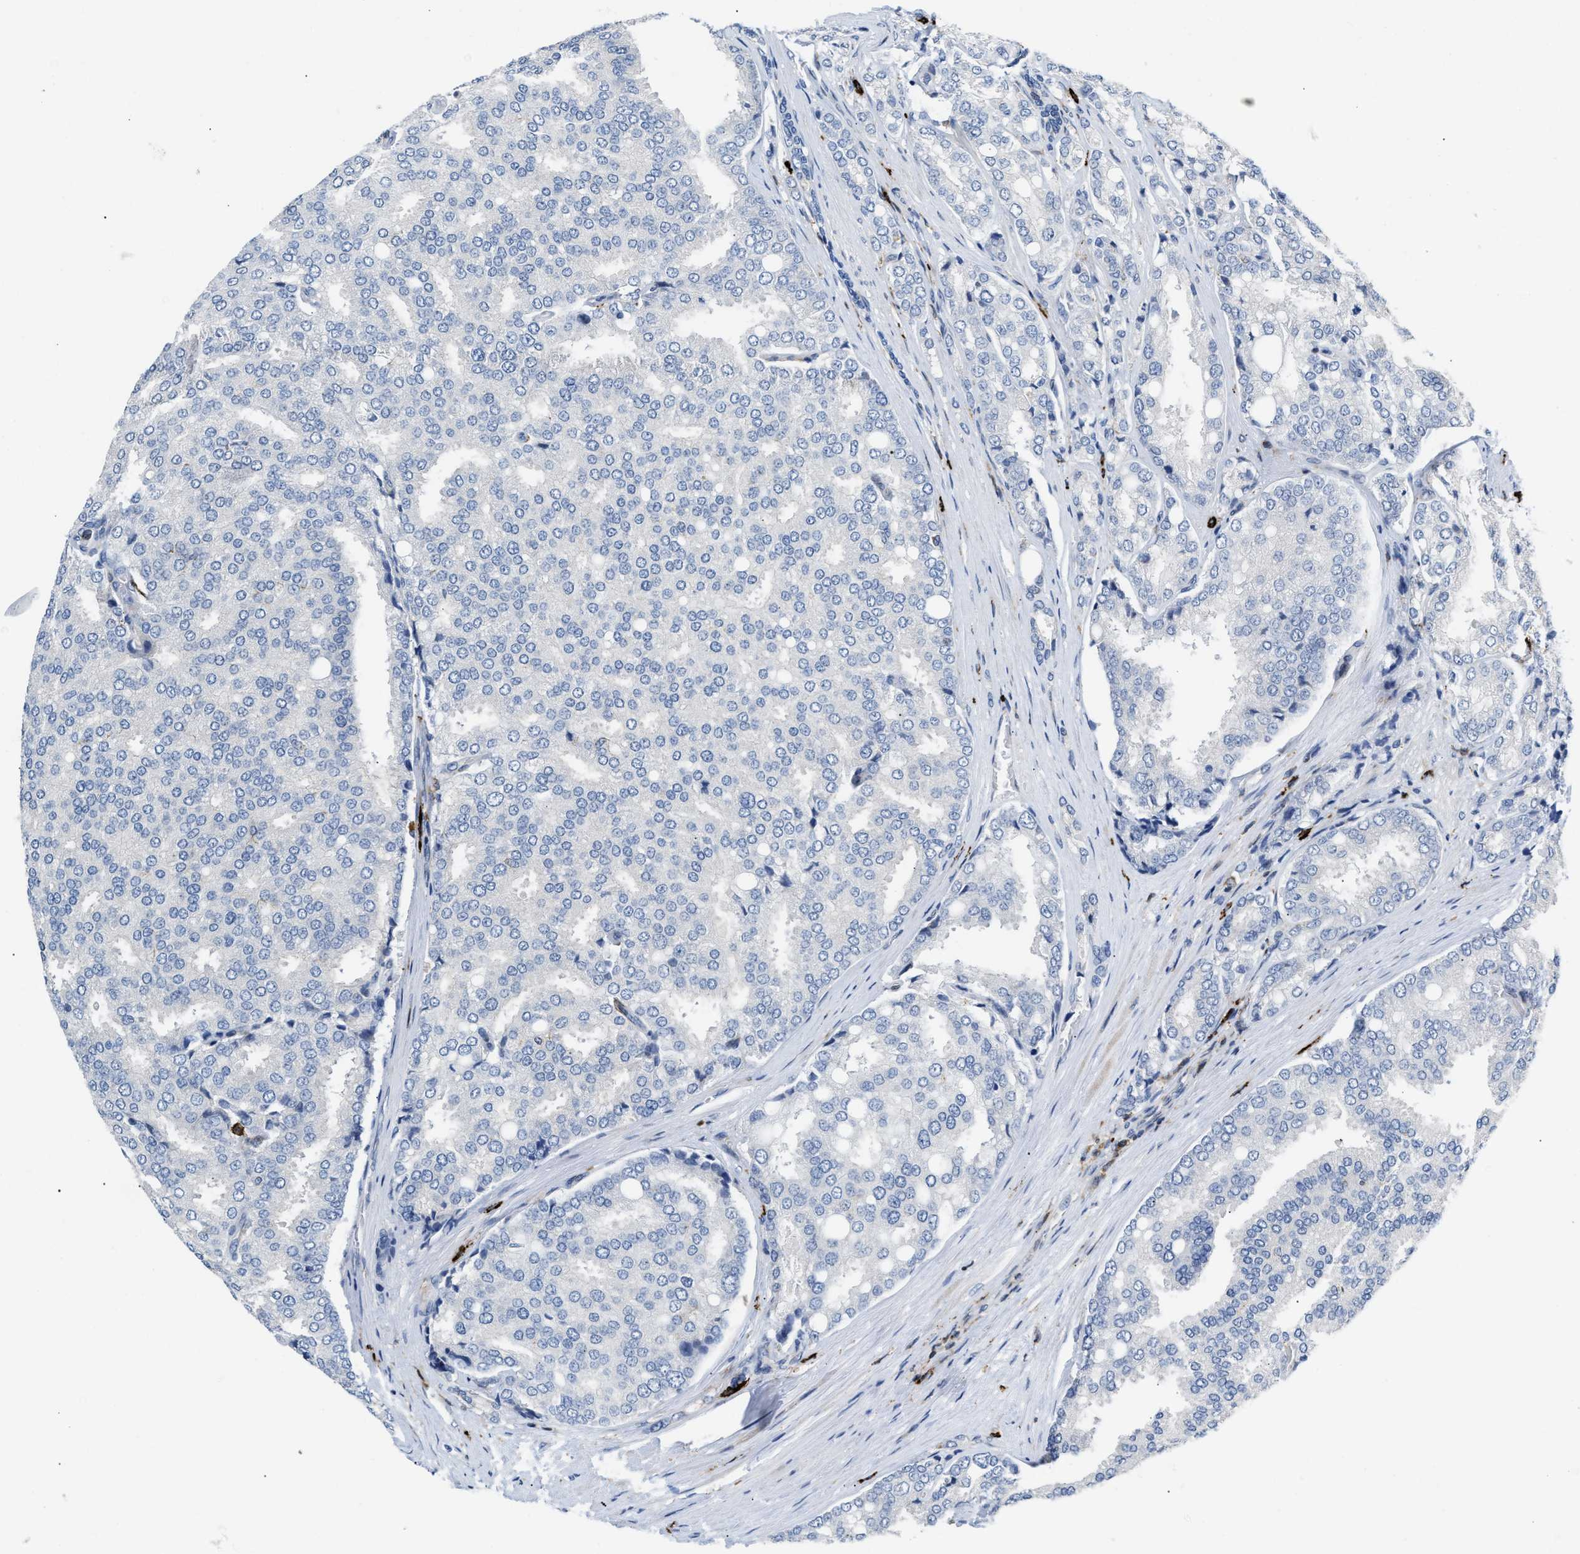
{"staining": {"intensity": "negative", "quantity": "none", "location": "none"}, "tissue": "prostate cancer", "cell_type": "Tumor cells", "image_type": "cancer", "snomed": [{"axis": "morphology", "description": "Adenocarcinoma, High grade"}, {"axis": "topography", "description": "Prostate"}], "caption": "This histopathology image is of prostate adenocarcinoma (high-grade) stained with immunohistochemistry (IHC) to label a protein in brown with the nuclei are counter-stained blue. There is no expression in tumor cells.", "gene": "ATP9A", "patient": {"sex": "male", "age": 50}}